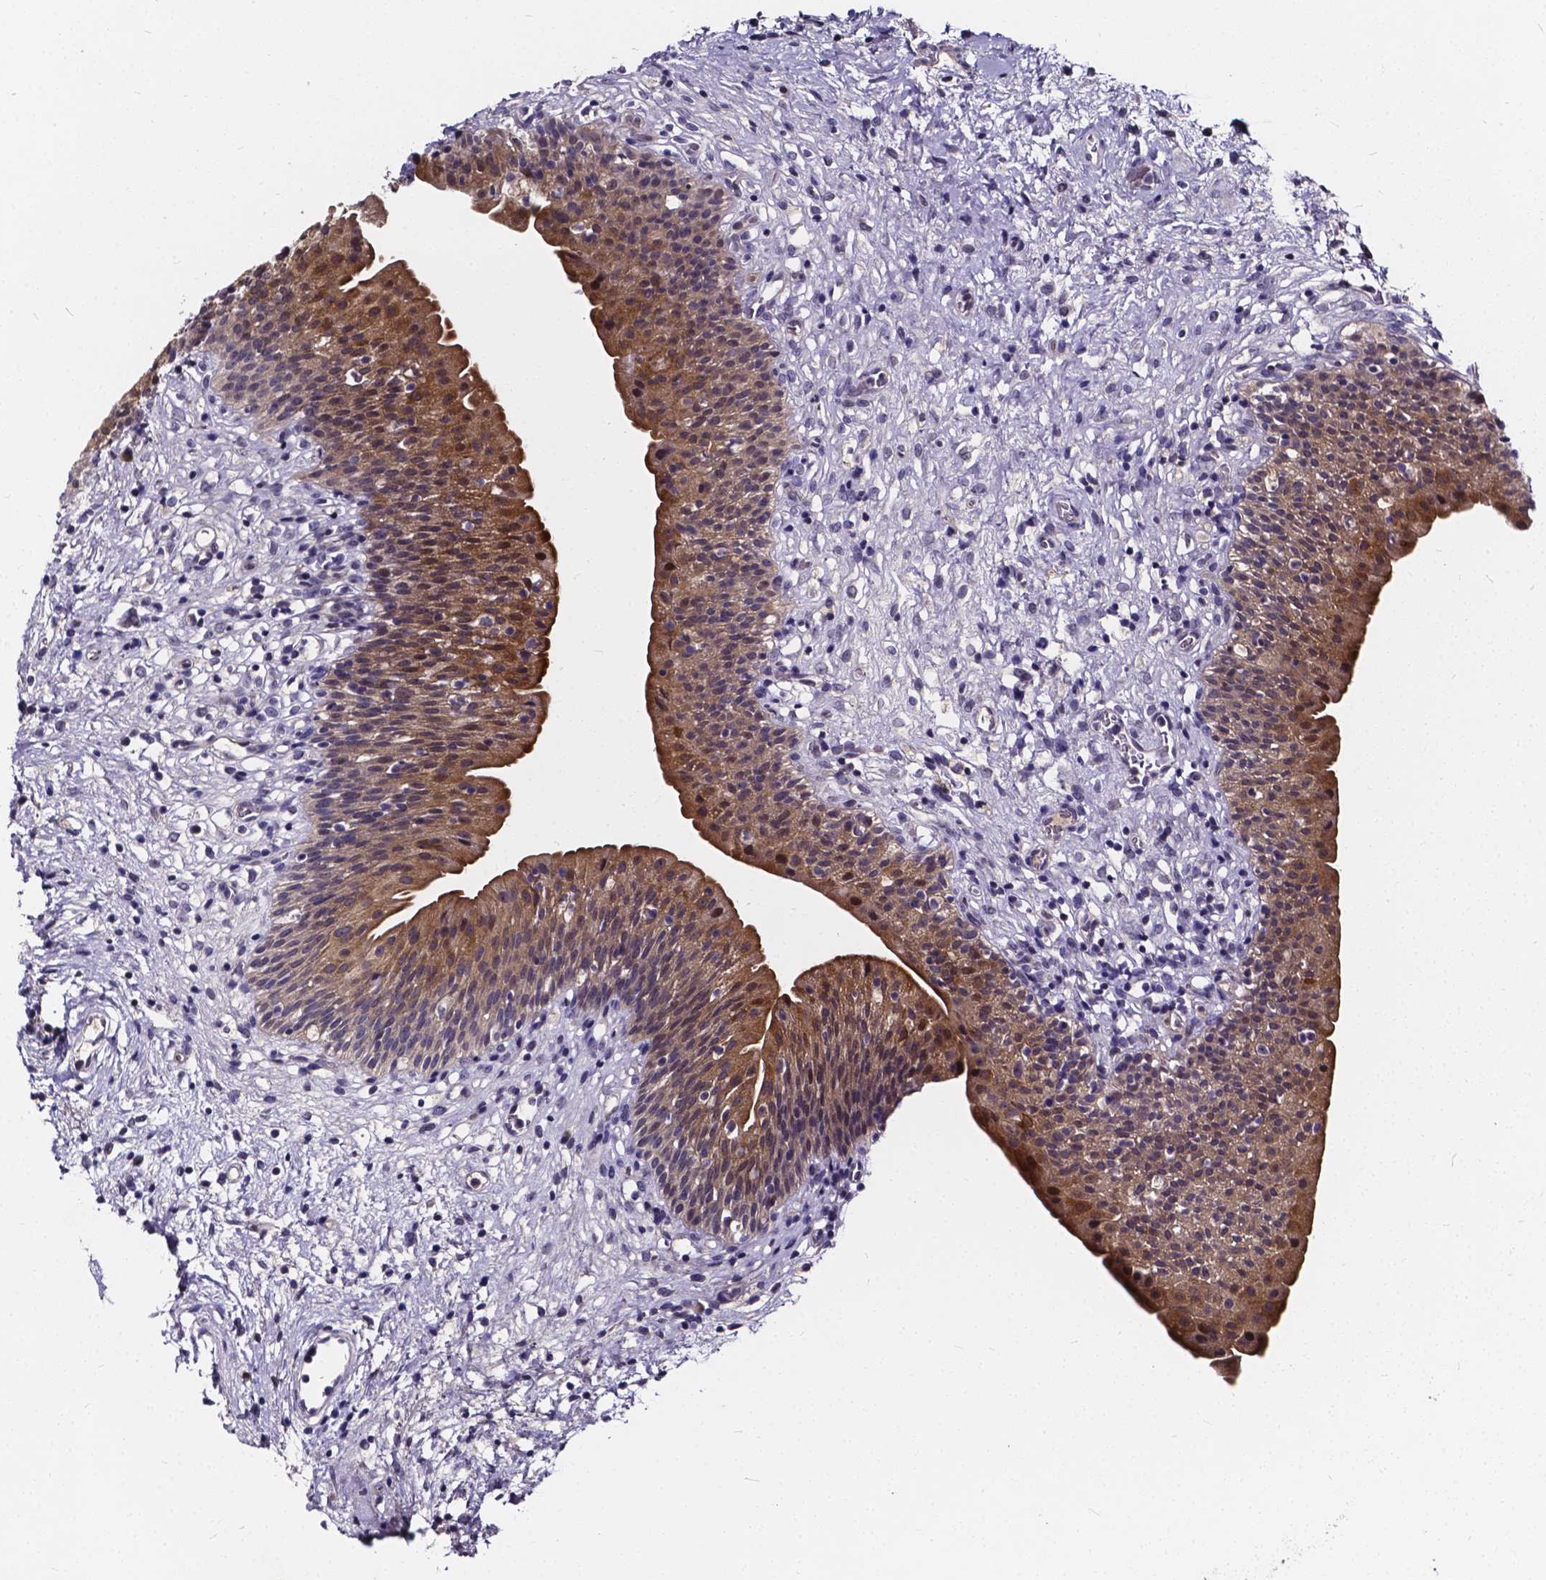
{"staining": {"intensity": "moderate", "quantity": ">75%", "location": "cytoplasmic/membranous"}, "tissue": "urinary bladder", "cell_type": "Urothelial cells", "image_type": "normal", "snomed": [{"axis": "morphology", "description": "Normal tissue, NOS"}, {"axis": "topography", "description": "Urinary bladder"}], "caption": "IHC histopathology image of benign urinary bladder: urinary bladder stained using IHC reveals medium levels of moderate protein expression localized specifically in the cytoplasmic/membranous of urothelial cells, appearing as a cytoplasmic/membranous brown color.", "gene": "SOWAHA", "patient": {"sex": "male", "age": 76}}